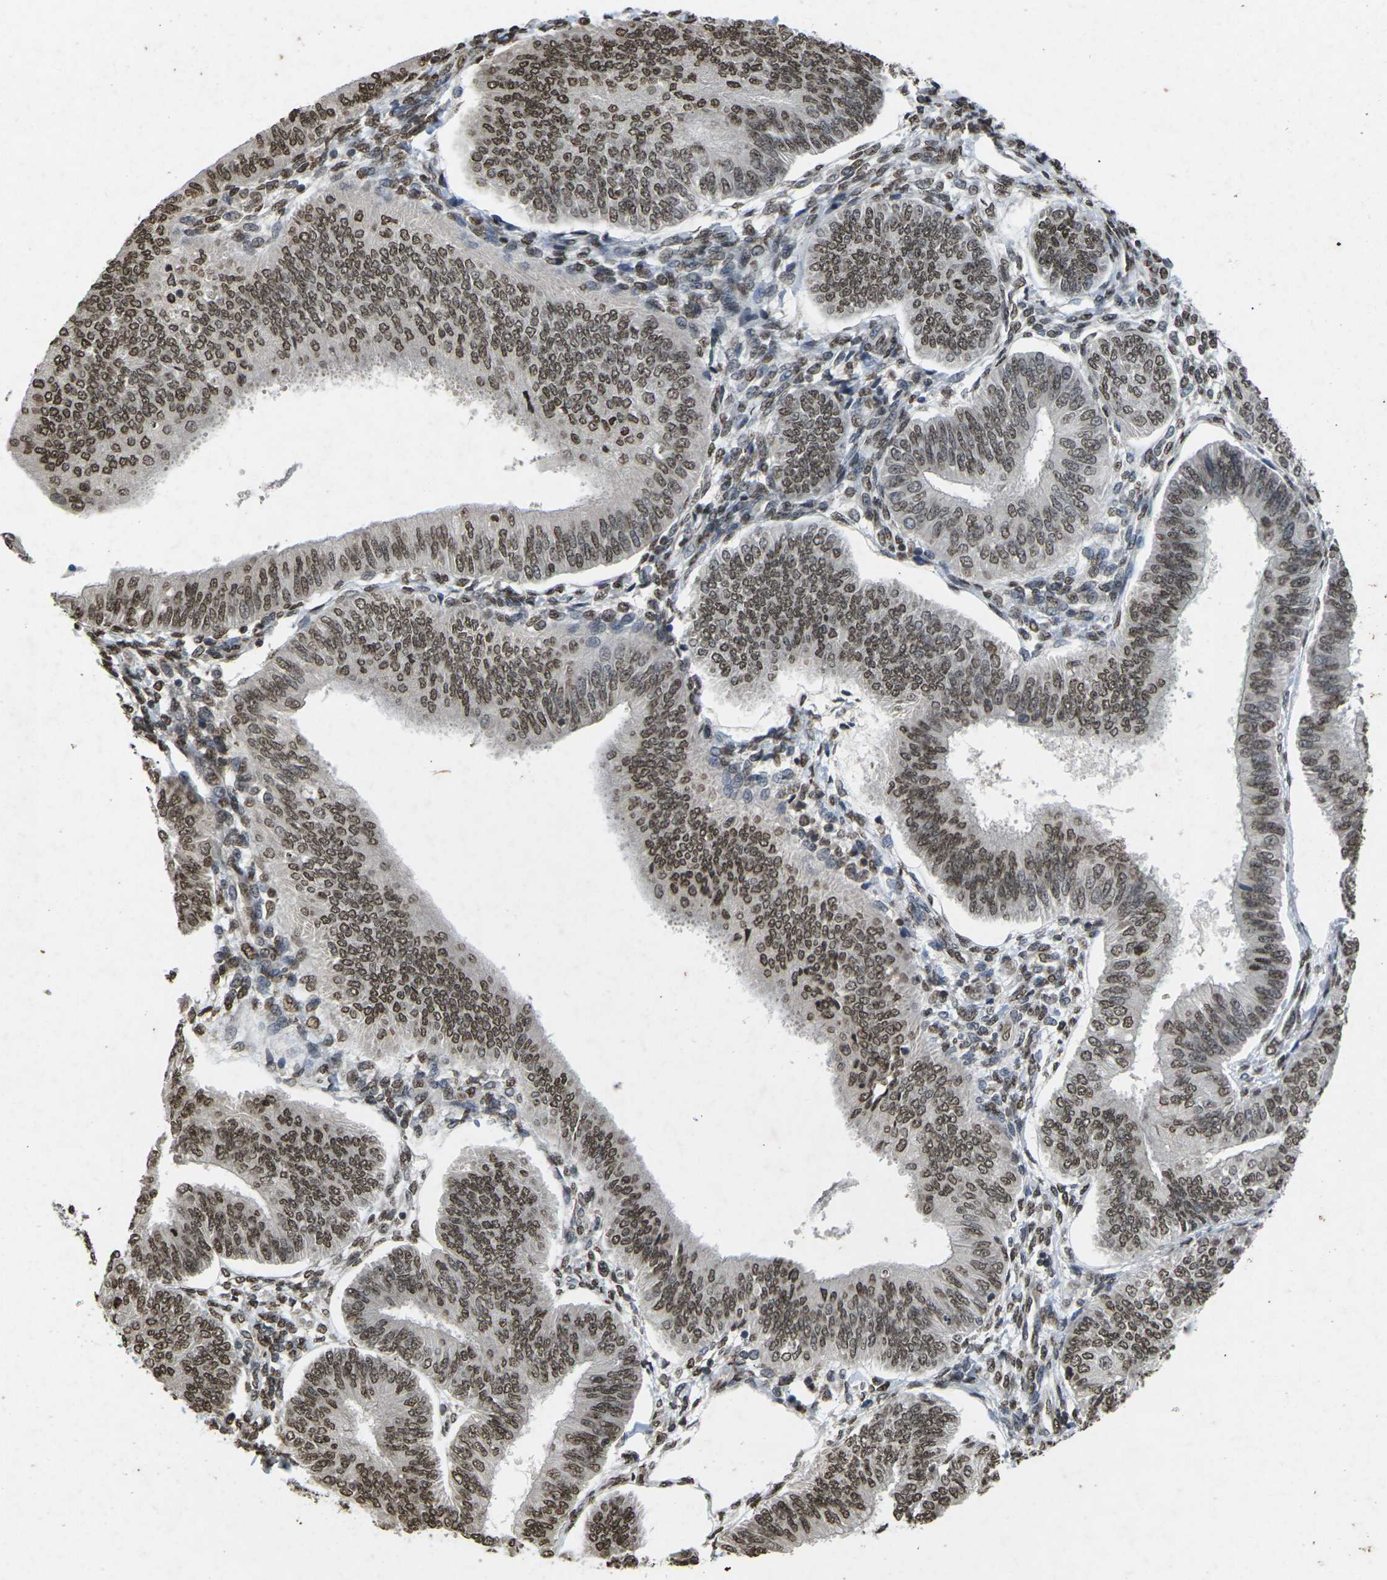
{"staining": {"intensity": "moderate", "quantity": ">75%", "location": "nuclear"}, "tissue": "endometrial cancer", "cell_type": "Tumor cells", "image_type": "cancer", "snomed": [{"axis": "morphology", "description": "Adenocarcinoma, NOS"}, {"axis": "topography", "description": "Endometrium"}], "caption": "This histopathology image exhibits immunohistochemistry staining of endometrial adenocarcinoma, with medium moderate nuclear expression in approximately >75% of tumor cells.", "gene": "EMSY", "patient": {"sex": "female", "age": 58}}